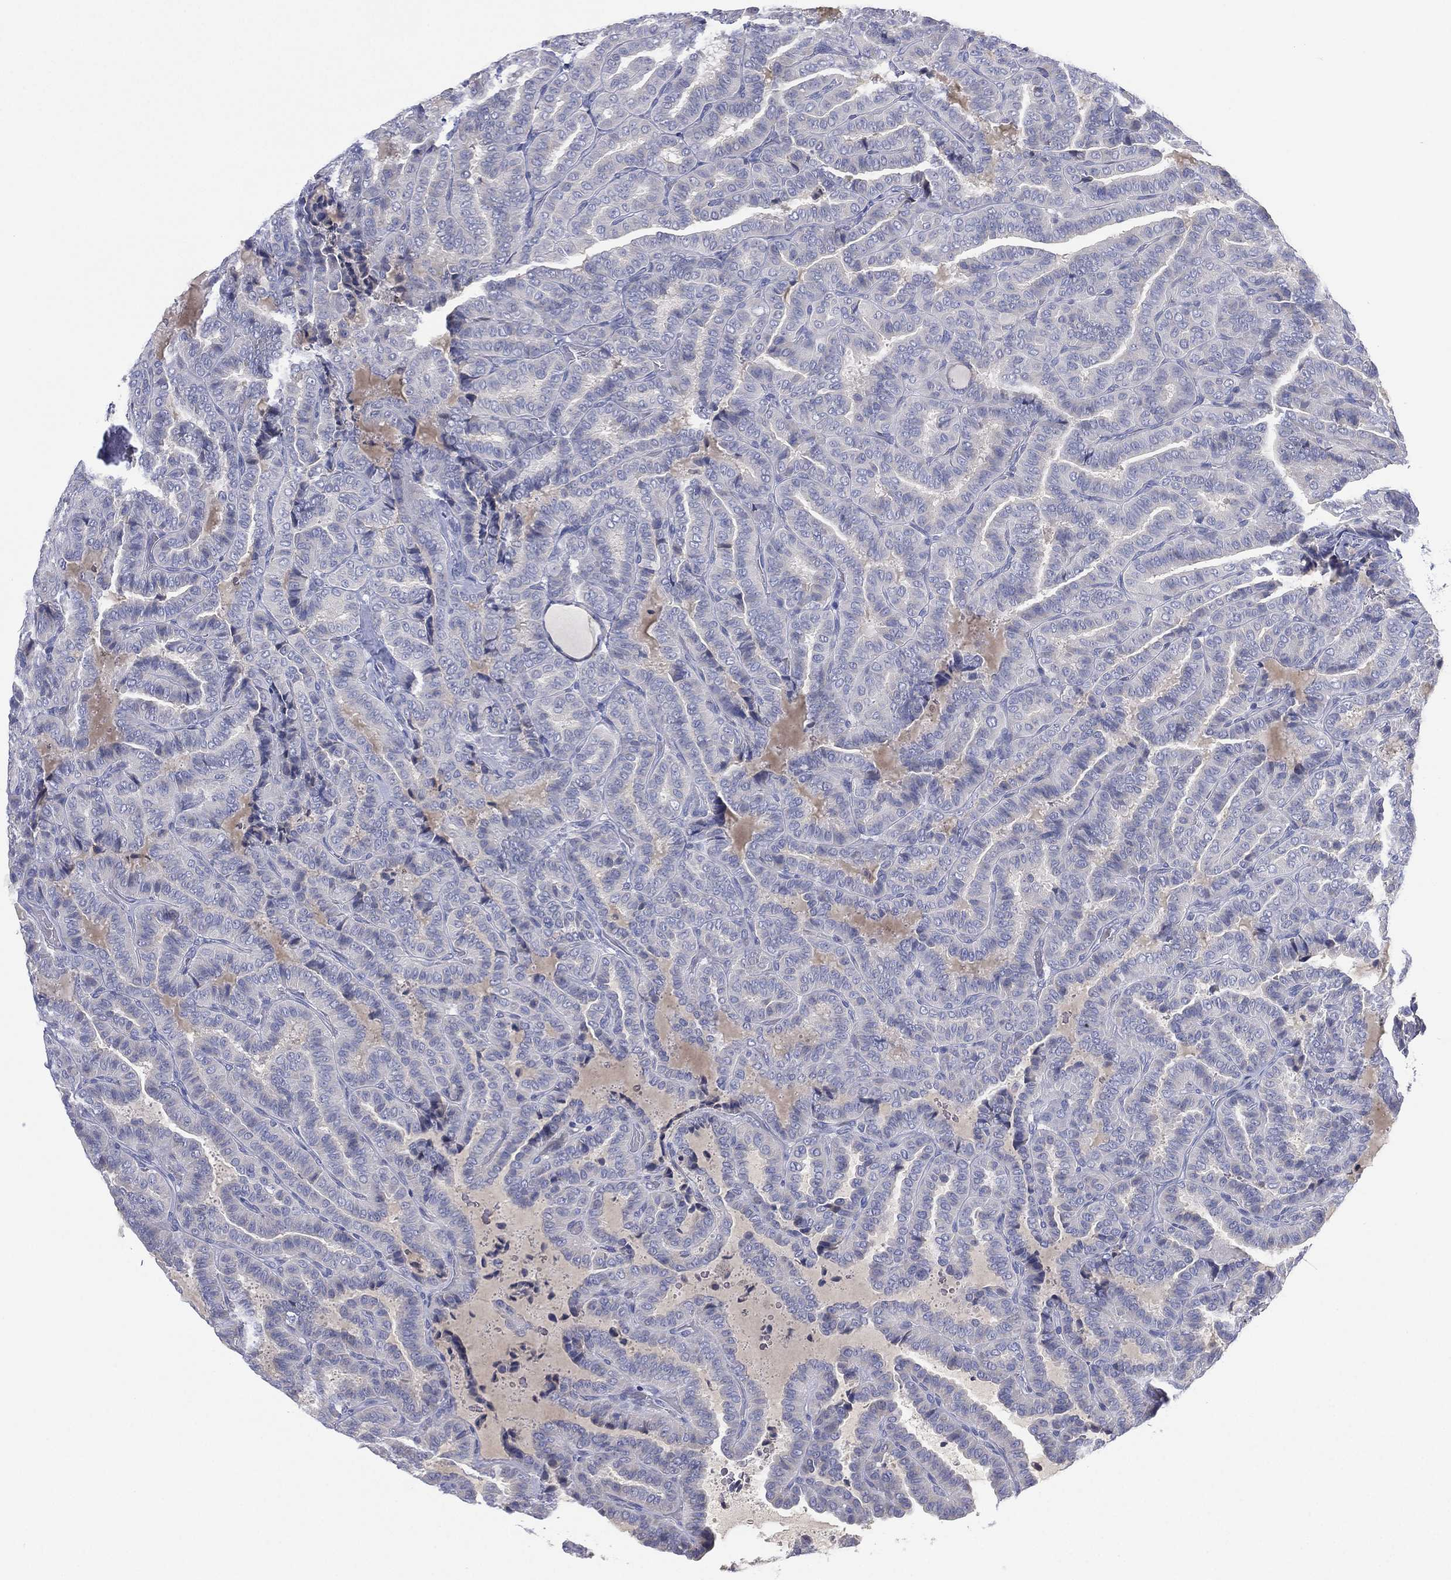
{"staining": {"intensity": "negative", "quantity": "none", "location": "none"}, "tissue": "thyroid cancer", "cell_type": "Tumor cells", "image_type": "cancer", "snomed": [{"axis": "morphology", "description": "Papillary adenocarcinoma, NOS"}, {"axis": "topography", "description": "Thyroid gland"}], "caption": "There is no significant staining in tumor cells of papillary adenocarcinoma (thyroid). The staining is performed using DAB brown chromogen with nuclei counter-stained in using hematoxylin.", "gene": "CYP2D6", "patient": {"sex": "female", "age": 39}}